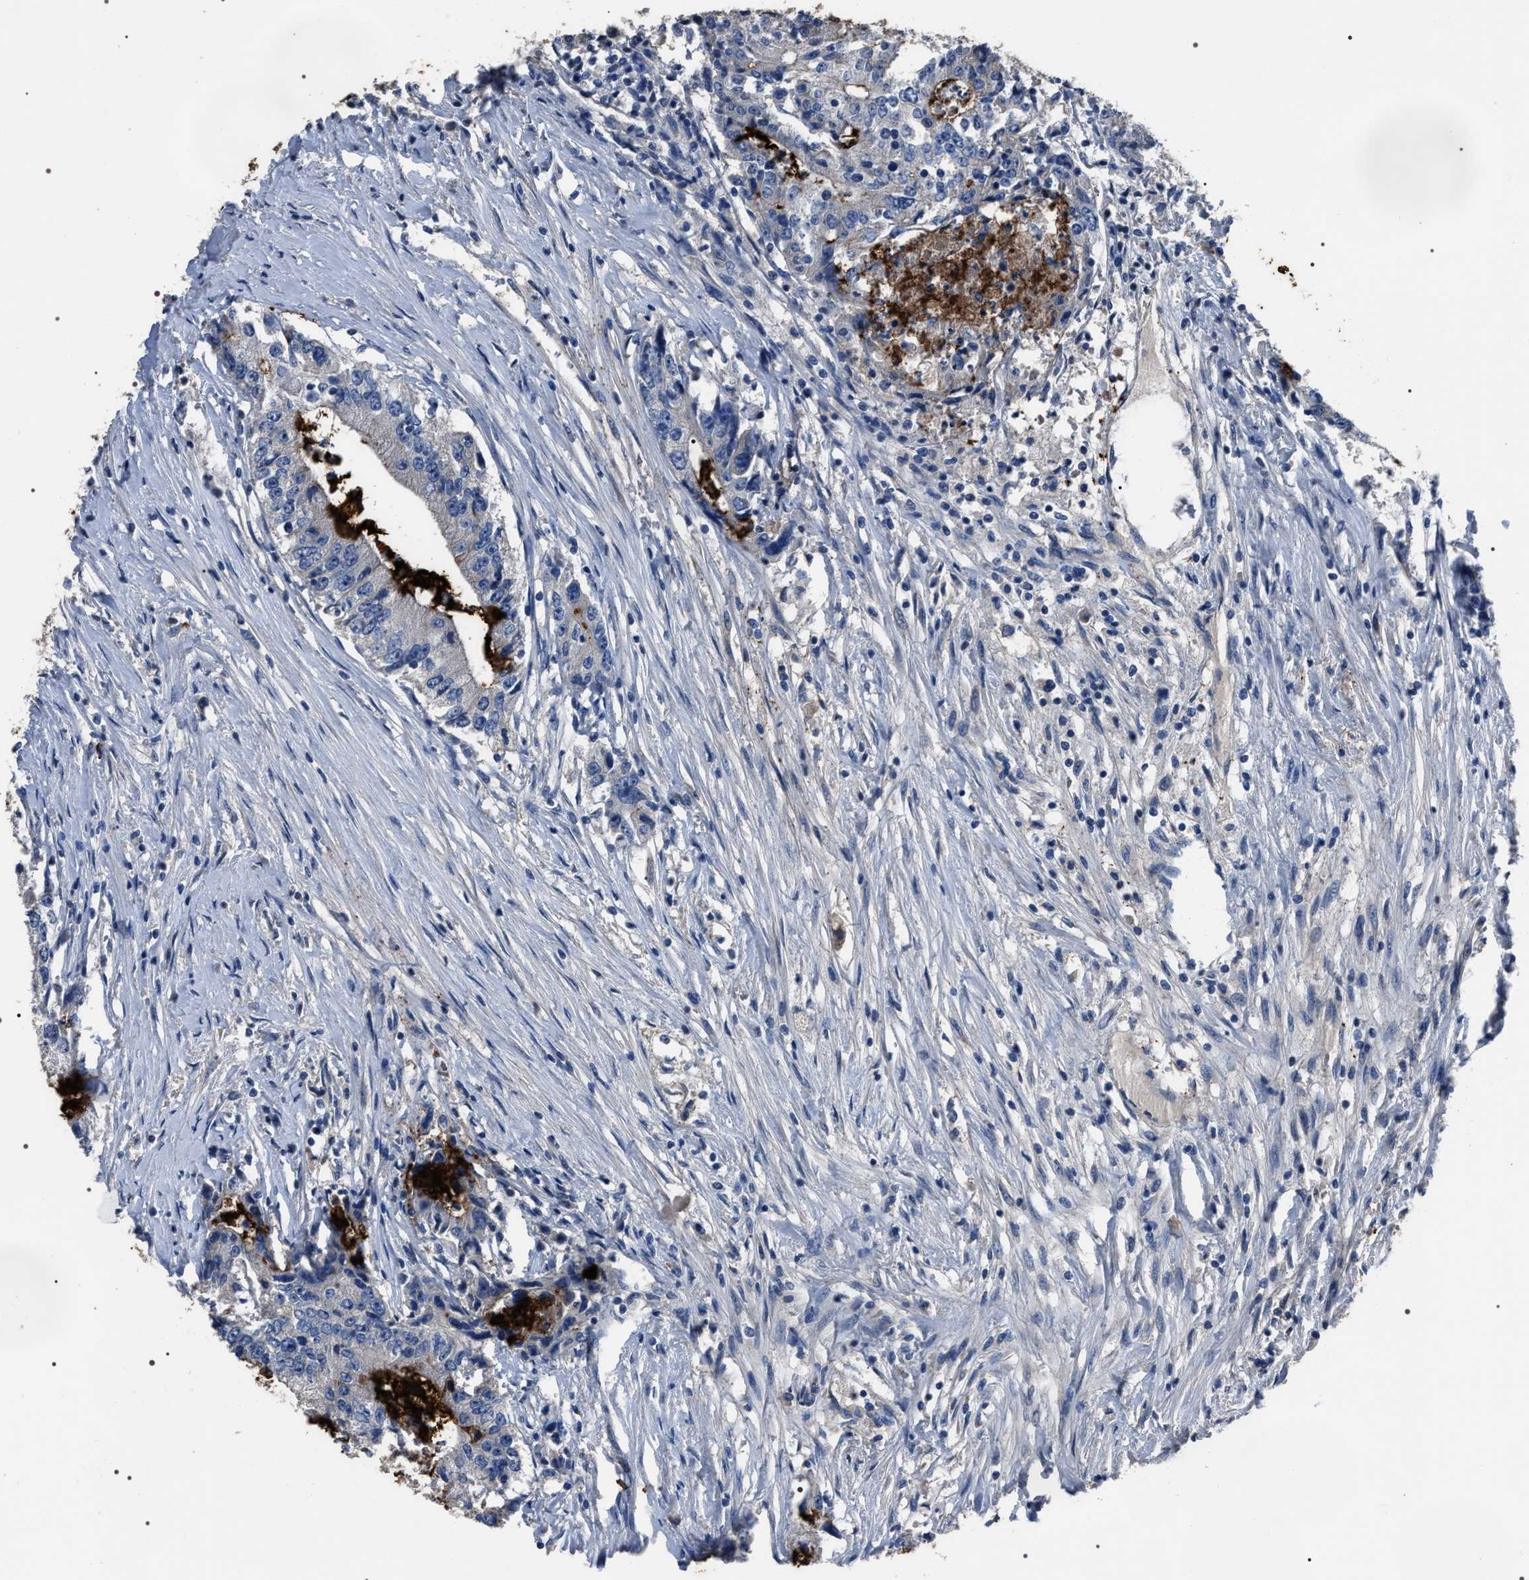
{"staining": {"intensity": "negative", "quantity": "none", "location": "none"}, "tissue": "colorectal cancer", "cell_type": "Tumor cells", "image_type": "cancer", "snomed": [{"axis": "morphology", "description": "Adenocarcinoma, NOS"}, {"axis": "topography", "description": "Colon"}], "caption": "This micrograph is of colorectal cancer stained with IHC to label a protein in brown with the nuclei are counter-stained blue. There is no positivity in tumor cells. (IHC, brightfield microscopy, high magnification).", "gene": "TRIM54", "patient": {"sex": "female", "age": 77}}